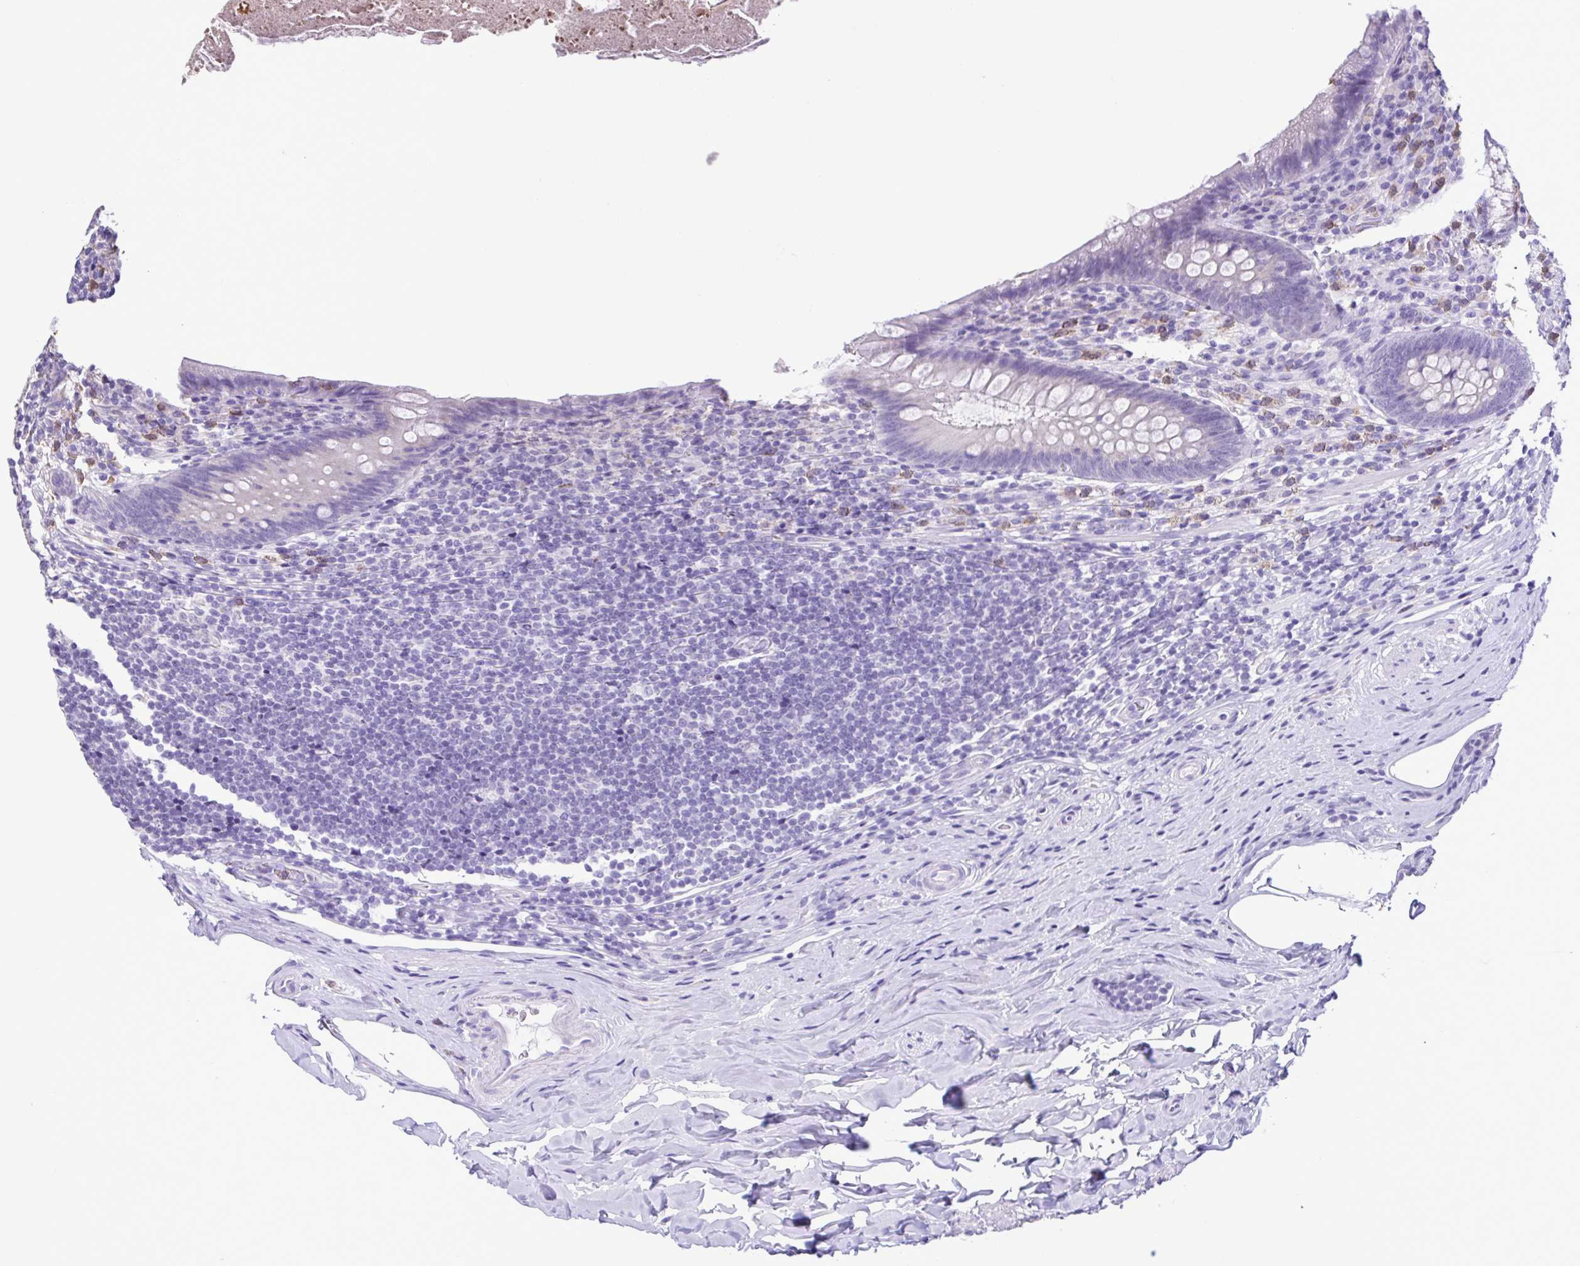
{"staining": {"intensity": "negative", "quantity": "none", "location": "none"}, "tissue": "appendix", "cell_type": "Glandular cells", "image_type": "normal", "snomed": [{"axis": "morphology", "description": "Normal tissue, NOS"}, {"axis": "topography", "description": "Appendix"}], "caption": "IHC image of benign appendix: human appendix stained with DAB demonstrates no significant protein positivity in glandular cells.", "gene": "CBY2", "patient": {"sex": "male", "age": 47}}